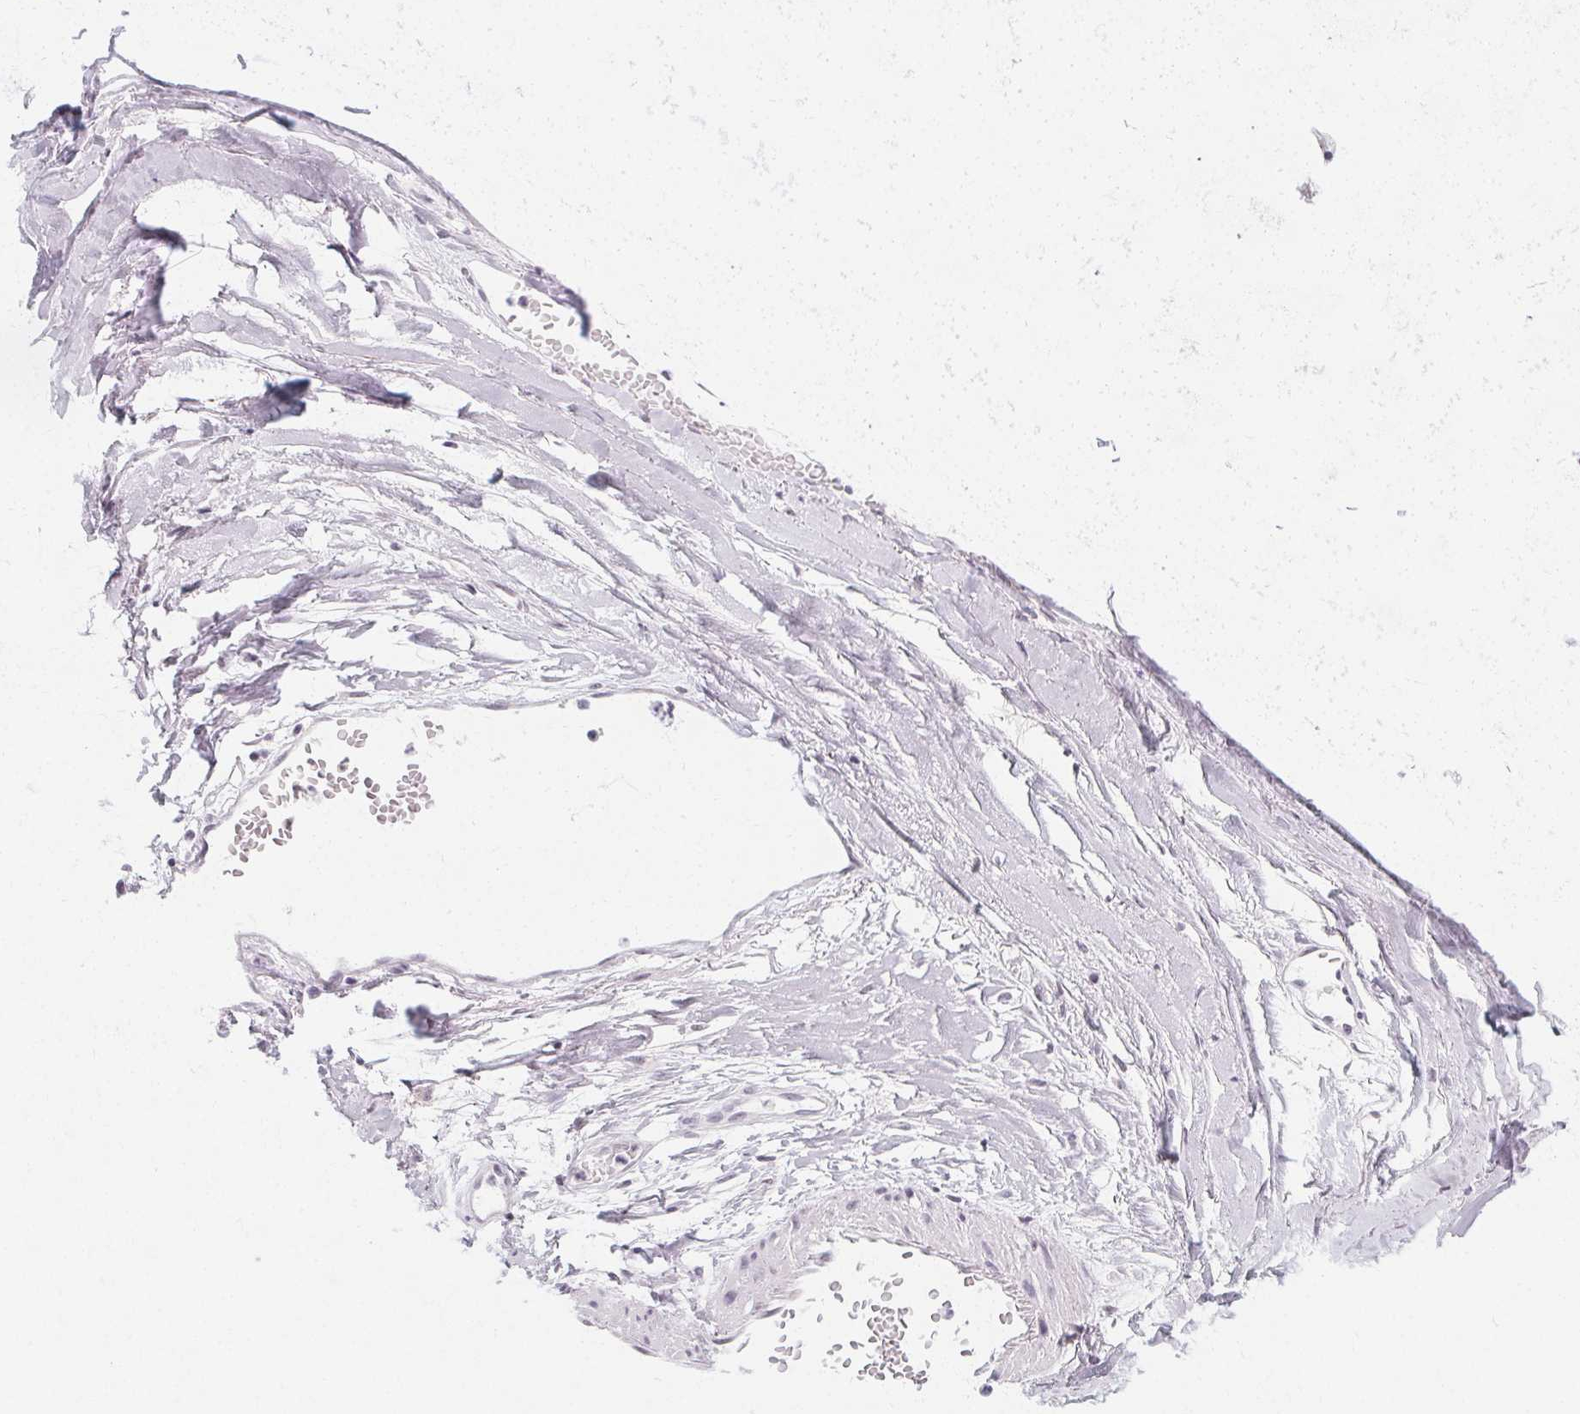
{"staining": {"intensity": "negative", "quantity": "none", "location": "none"}, "tissue": "soft tissue", "cell_type": "Fibroblasts", "image_type": "normal", "snomed": [{"axis": "morphology", "description": "Normal tissue, NOS"}, {"axis": "topography", "description": "Cartilage tissue"}, {"axis": "topography", "description": "Nasopharynx"}, {"axis": "topography", "description": "Thyroid gland"}], "caption": "The immunohistochemistry (IHC) histopathology image has no significant staining in fibroblasts of soft tissue. (IHC, brightfield microscopy, high magnification).", "gene": "SYNPR", "patient": {"sex": "male", "age": 63}}